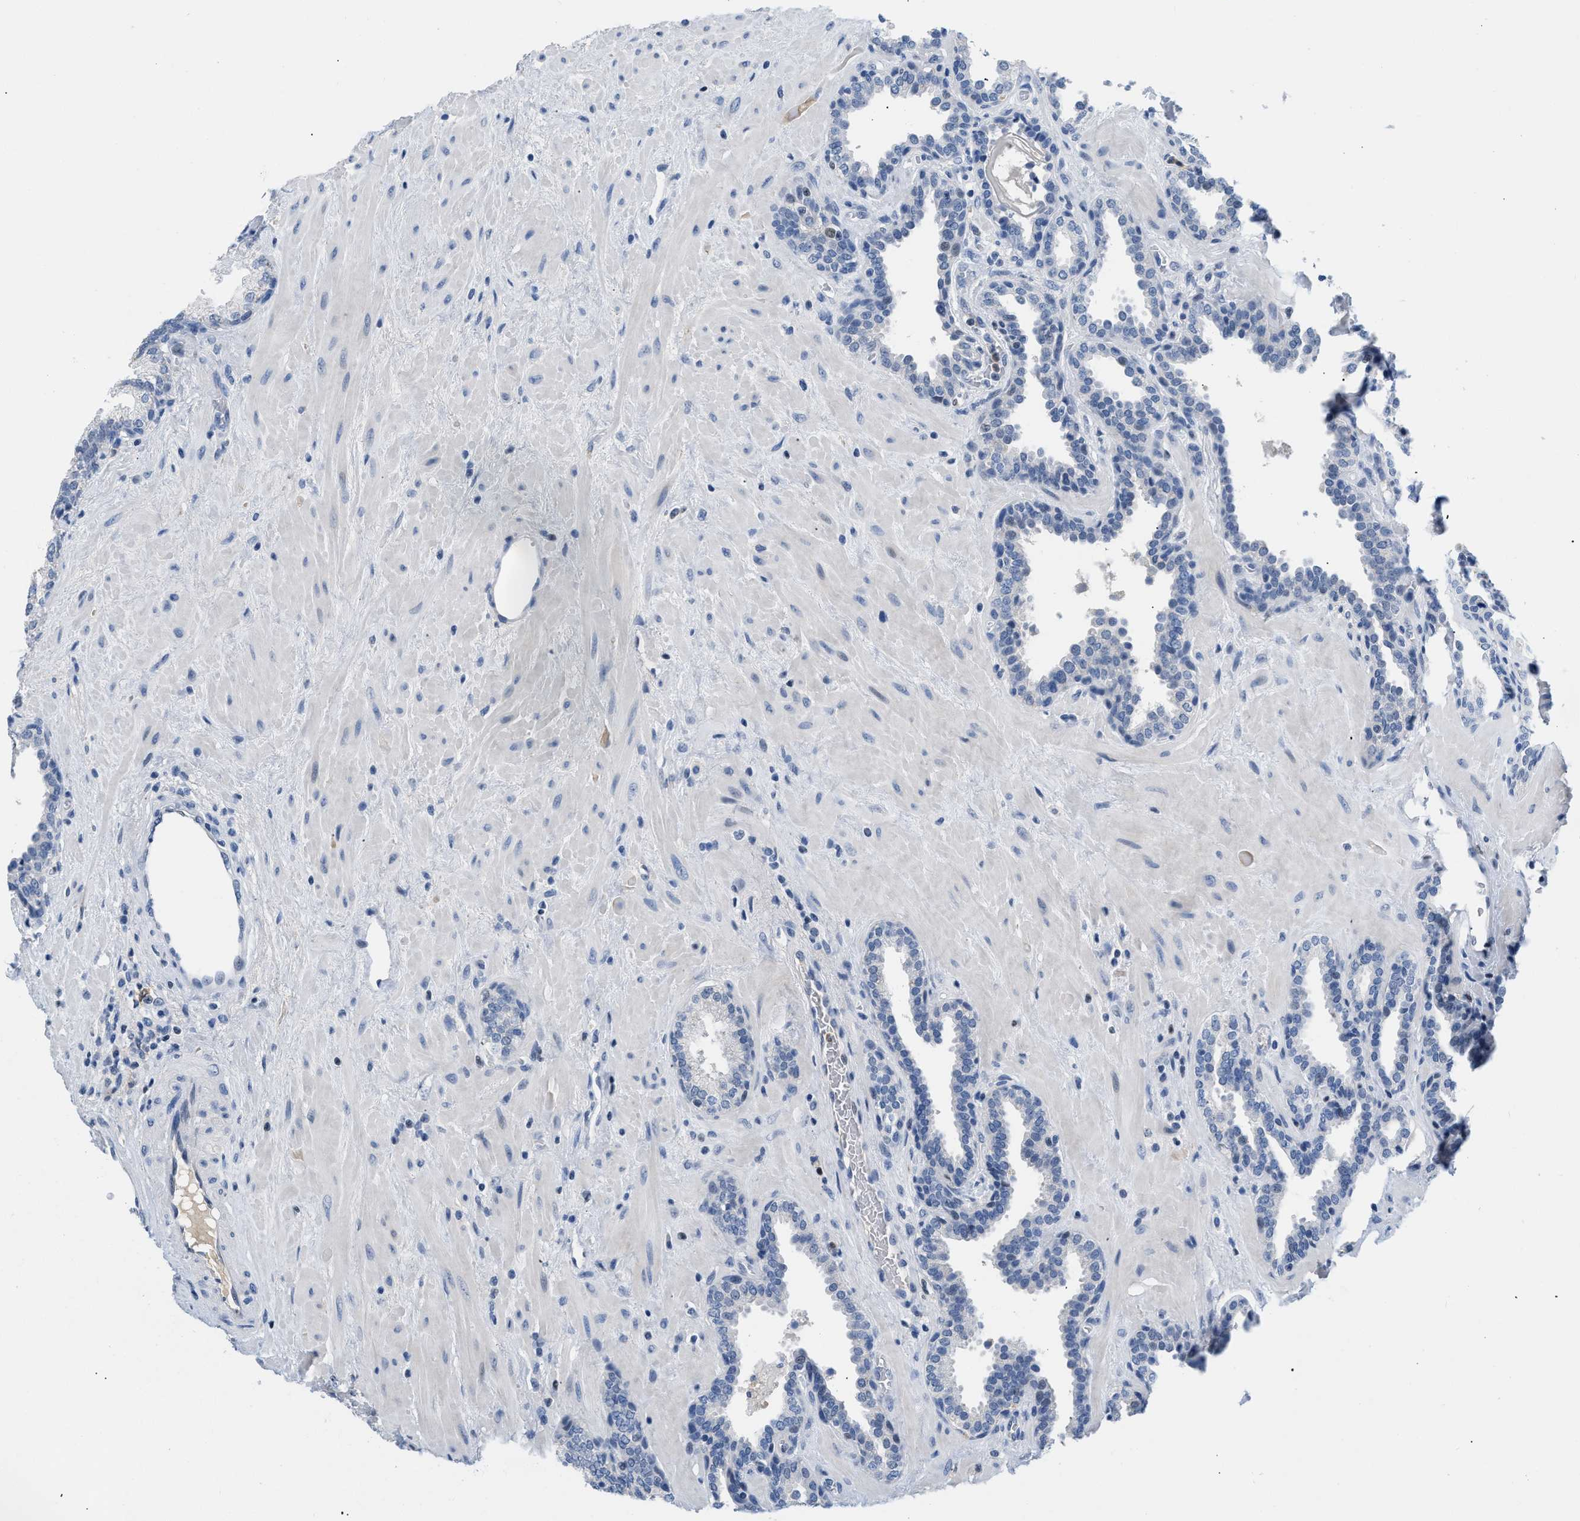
{"staining": {"intensity": "negative", "quantity": "none", "location": "none"}, "tissue": "prostate", "cell_type": "Glandular cells", "image_type": "normal", "snomed": [{"axis": "morphology", "description": "Normal tissue, NOS"}, {"axis": "topography", "description": "Prostate"}], "caption": "Prostate stained for a protein using immunohistochemistry displays no positivity glandular cells.", "gene": "BOLL", "patient": {"sex": "male", "age": 51}}